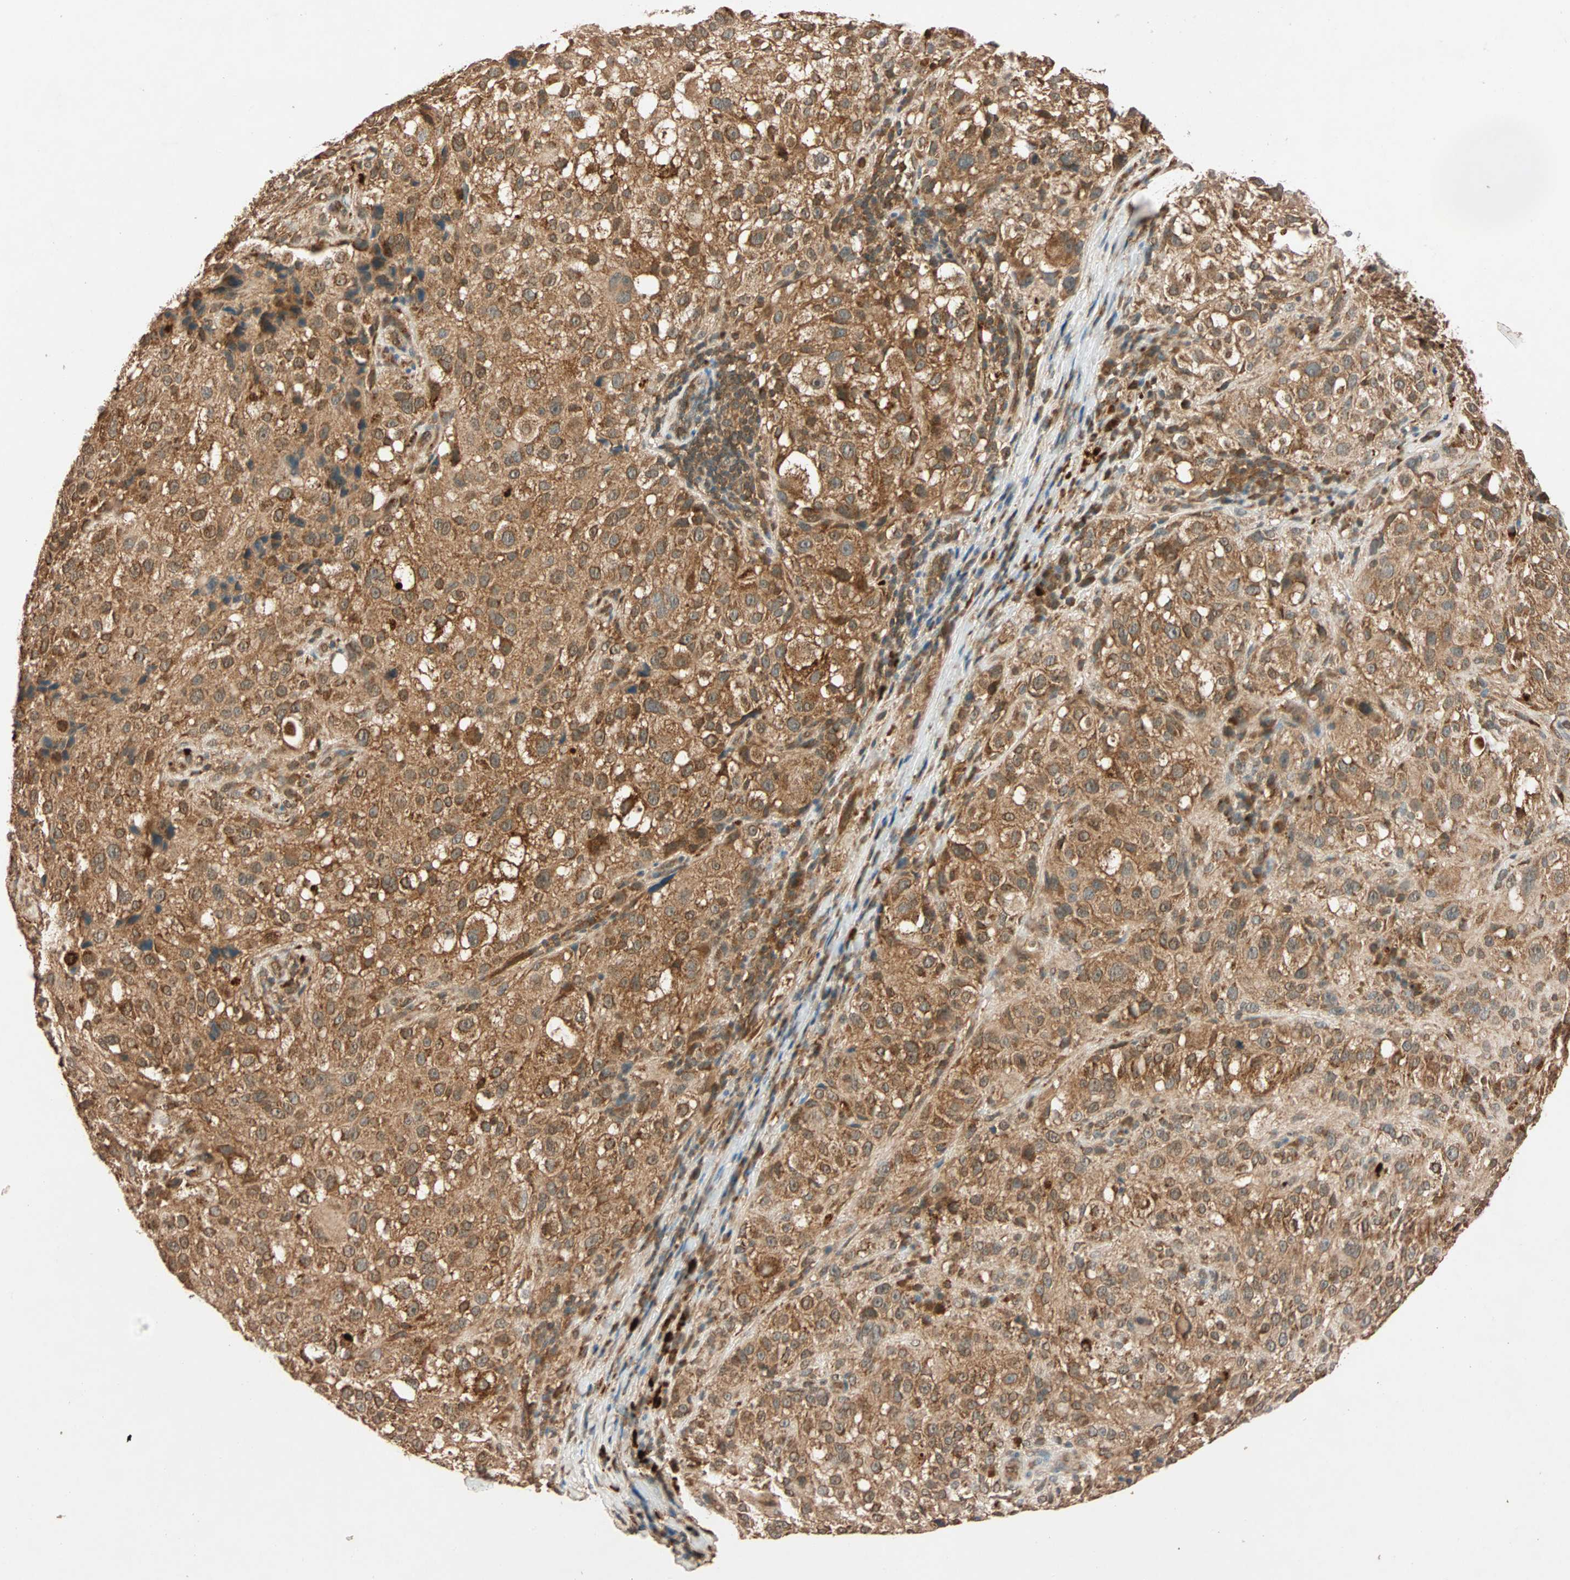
{"staining": {"intensity": "strong", "quantity": ">75%", "location": "cytoplasmic/membranous"}, "tissue": "melanoma", "cell_type": "Tumor cells", "image_type": "cancer", "snomed": [{"axis": "morphology", "description": "Necrosis, NOS"}, {"axis": "morphology", "description": "Malignant melanoma, NOS"}, {"axis": "topography", "description": "Skin"}], "caption": "Immunohistochemical staining of human melanoma shows high levels of strong cytoplasmic/membranous protein expression in approximately >75% of tumor cells.", "gene": "MAPK1", "patient": {"sex": "female", "age": 87}}